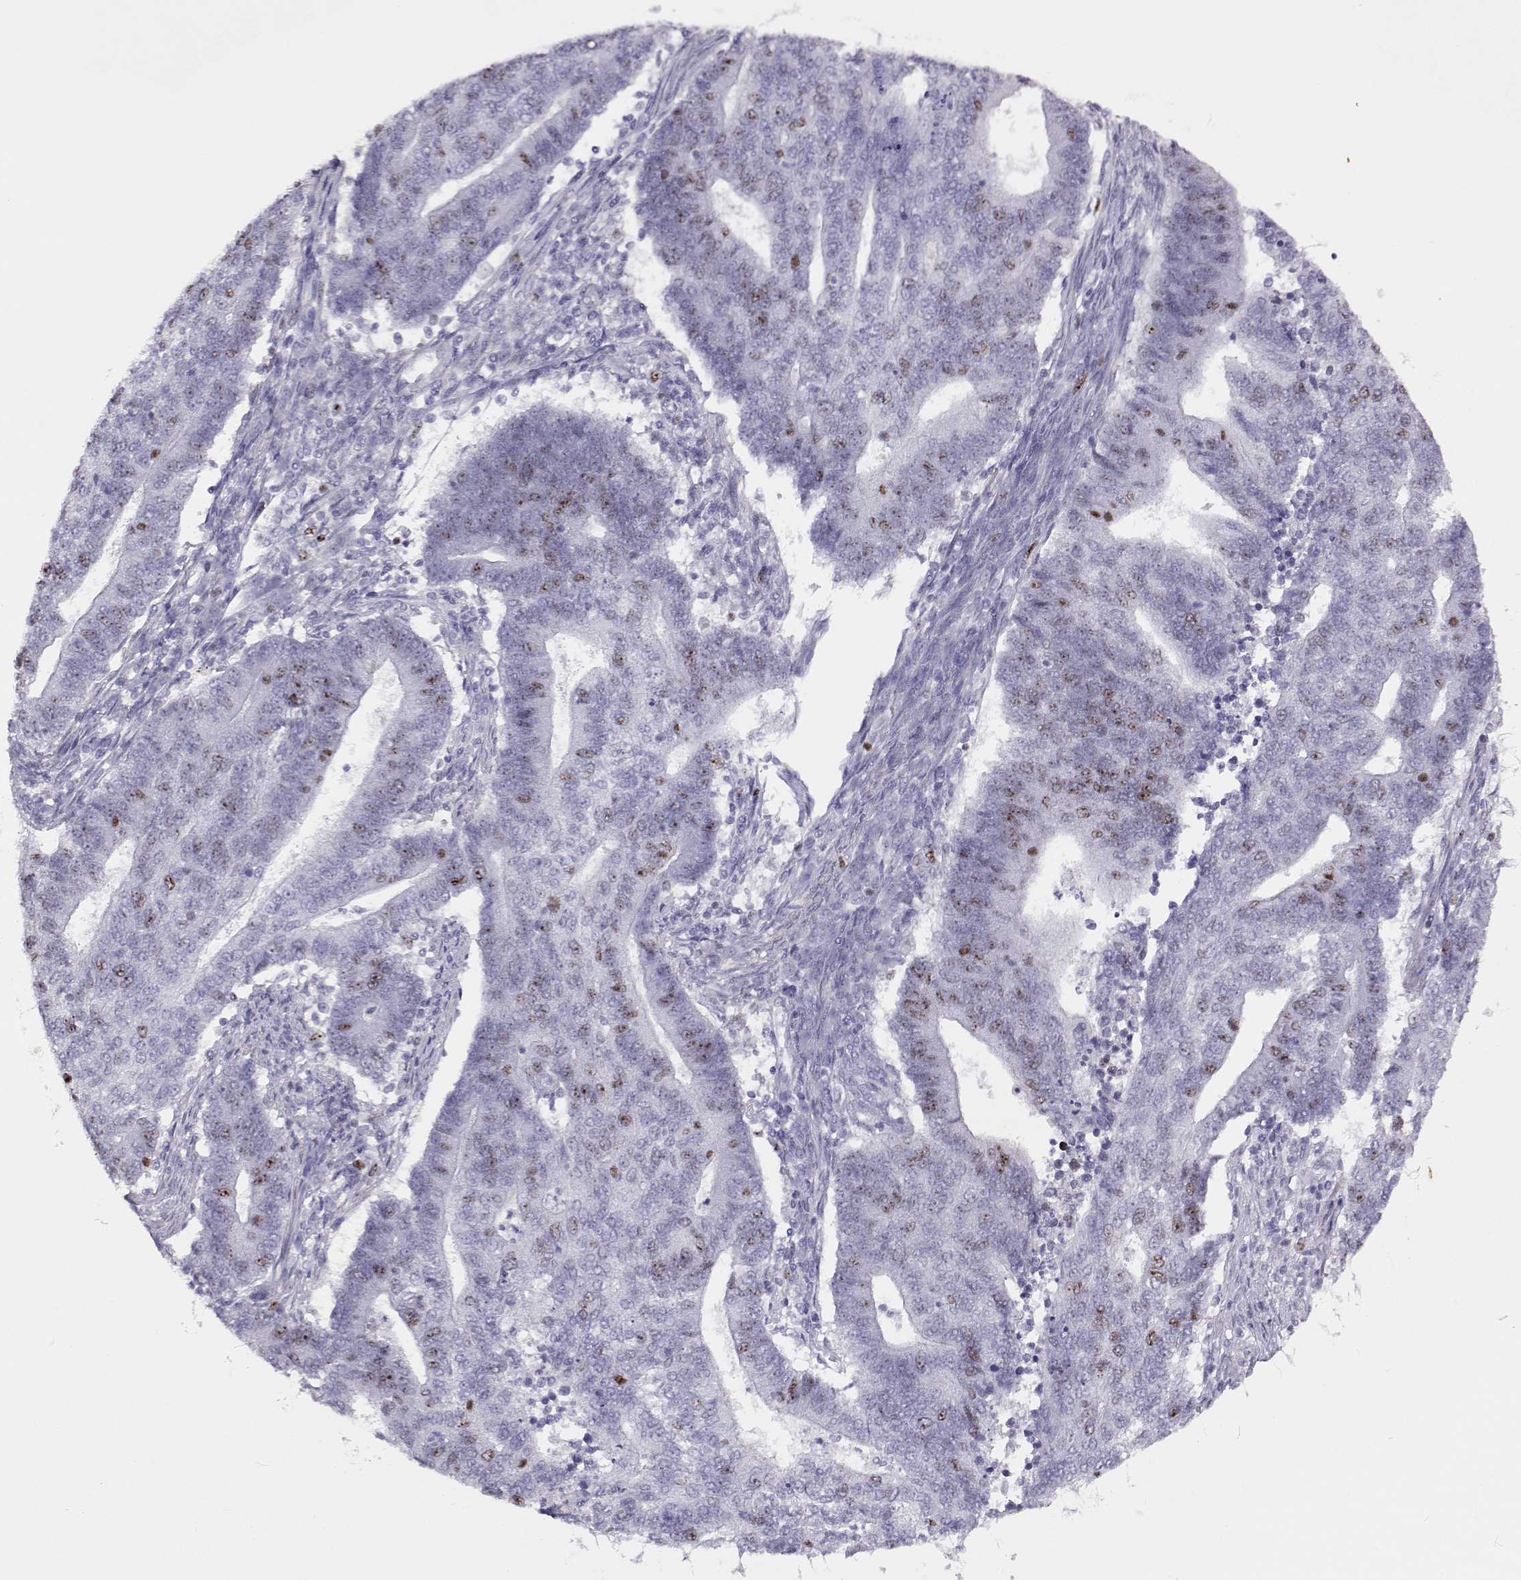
{"staining": {"intensity": "weak", "quantity": "<25%", "location": "nuclear"}, "tissue": "endometrial cancer", "cell_type": "Tumor cells", "image_type": "cancer", "snomed": [{"axis": "morphology", "description": "Adenocarcinoma, NOS"}, {"axis": "topography", "description": "Uterus"}, {"axis": "topography", "description": "Endometrium"}], "caption": "Endometrial cancer (adenocarcinoma) stained for a protein using immunohistochemistry (IHC) shows no positivity tumor cells.", "gene": "NPW", "patient": {"sex": "female", "age": 54}}